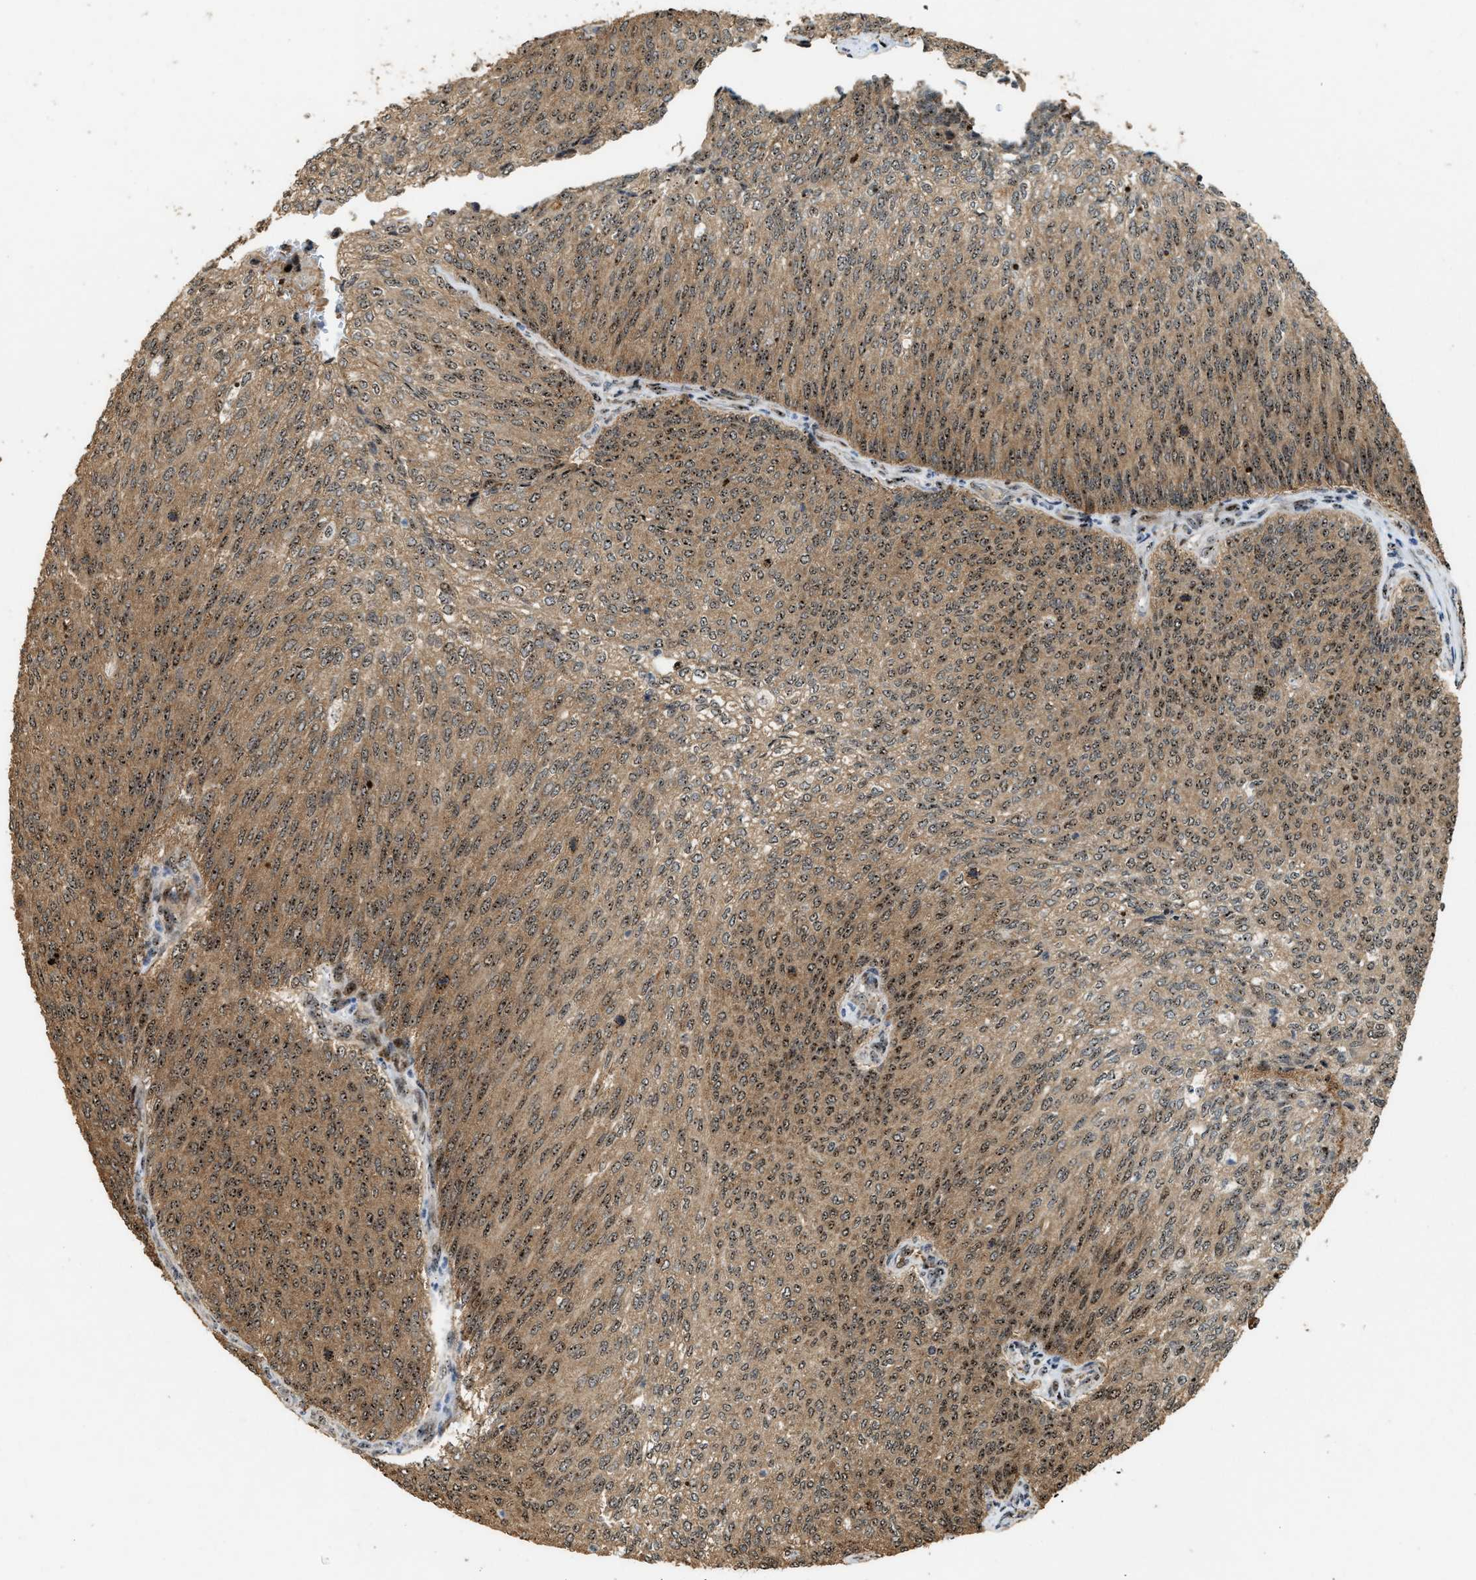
{"staining": {"intensity": "moderate", "quantity": ">75%", "location": "cytoplasmic/membranous,nuclear"}, "tissue": "urothelial cancer", "cell_type": "Tumor cells", "image_type": "cancer", "snomed": [{"axis": "morphology", "description": "Urothelial carcinoma, Low grade"}, {"axis": "topography", "description": "Urinary bladder"}], "caption": "Immunohistochemical staining of urothelial cancer demonstrates moderate cytoplasmic/membranous and nuclear protein expression in approximately >75% of tumor cells. (DAB IHC, brown staining for protein, blue staining for nuclei).", "gene": "ZNF687", "patient": {"sex": "female", "age": 79}}